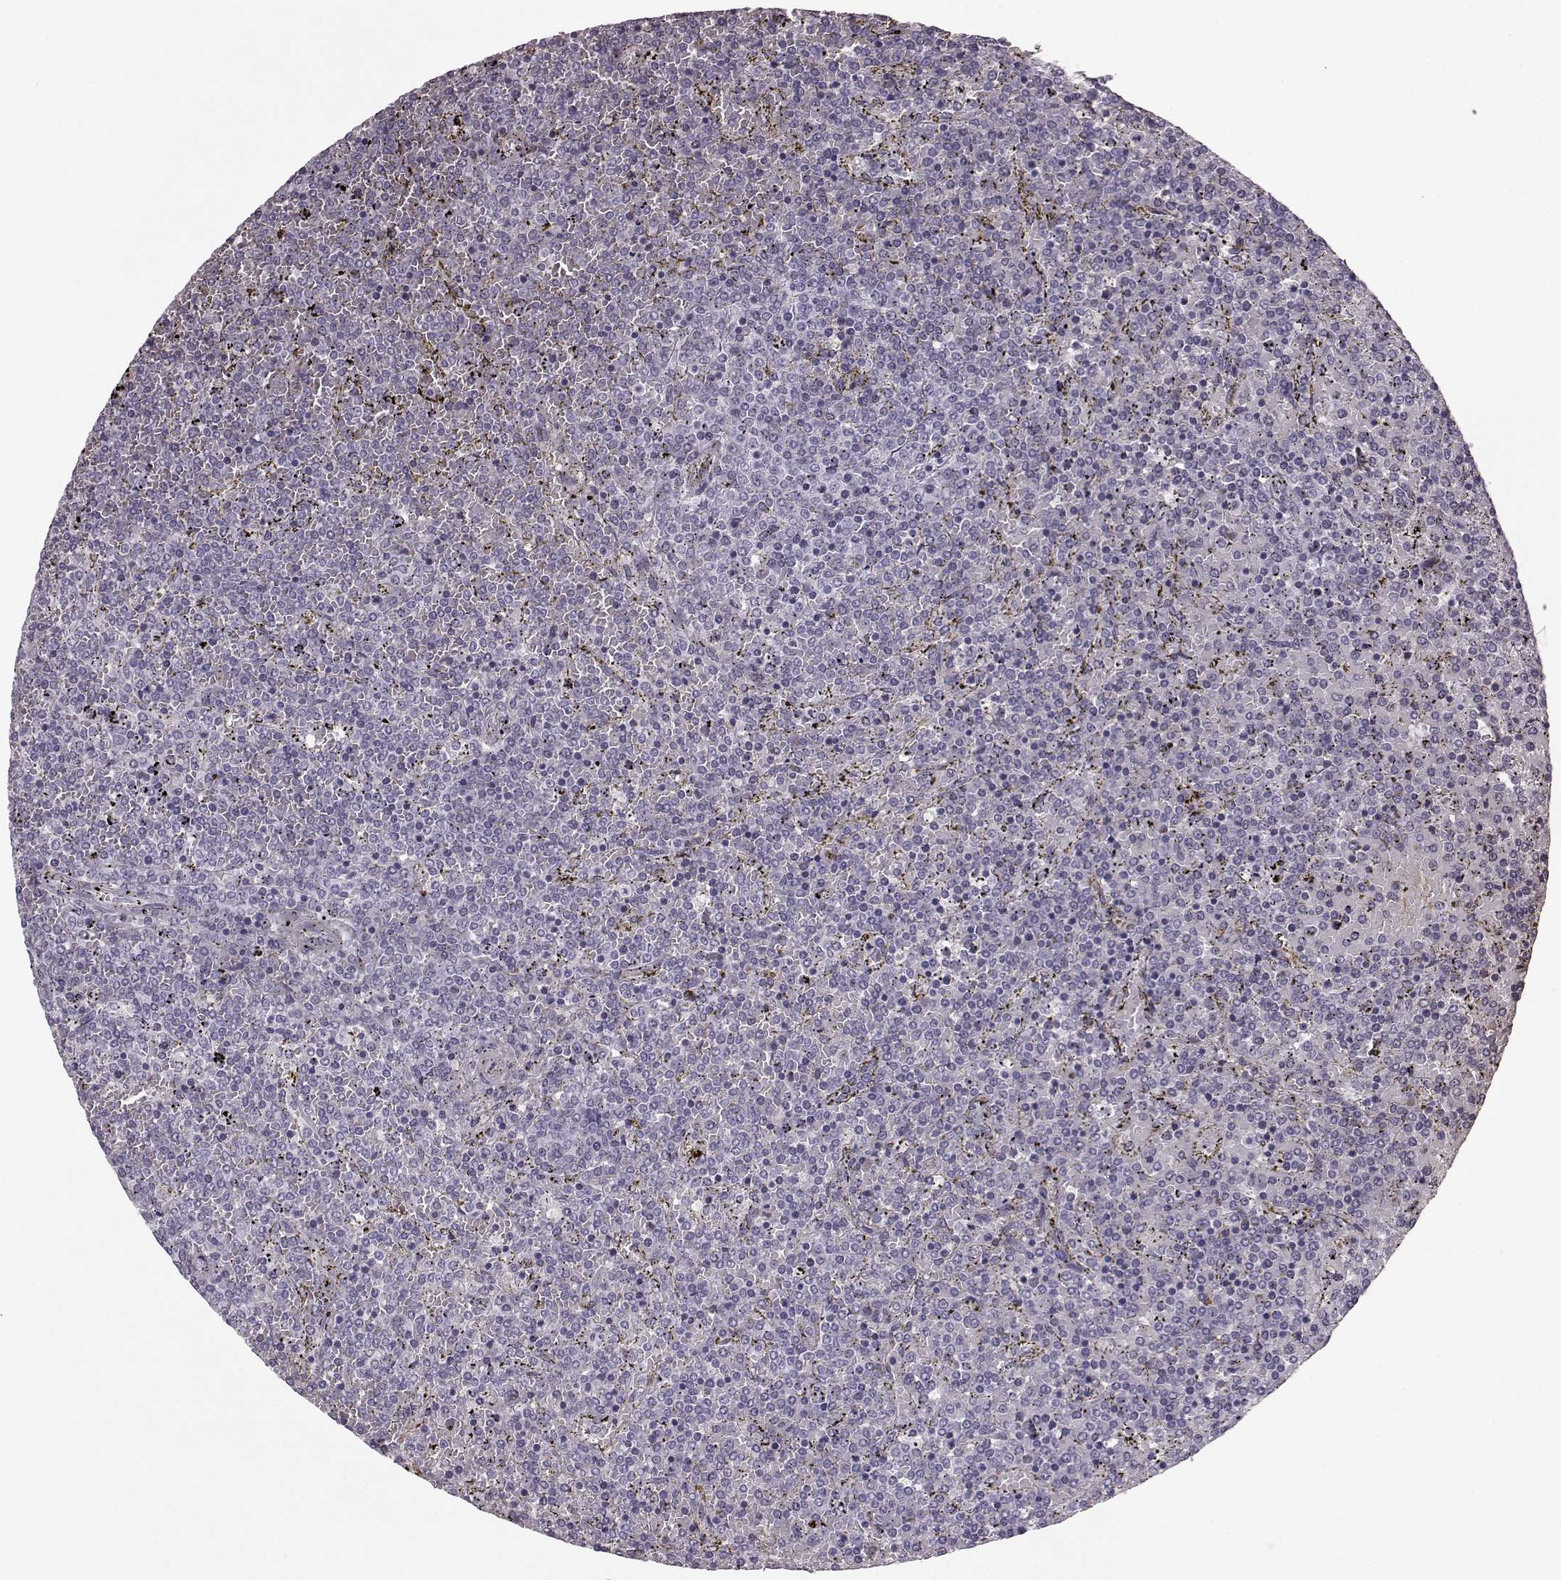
{"staining": {"intensity": "negative", "quantity": "none", "location": "none"}, "tissue": "lymphoma", "cell_type": "Tumor cells", "image_type": "cancer", "snomed": [{"axis": "morphology", "description": "Malignant lymphoma, non-Hodgkin's type, Low grade"}, {"axis": "topography", "description": "Spleen"}], "caption": "There is no significant expression in tumor cells of malignant lymphoma, non-Hodgkin's type (low-grade). The staining is performed using DAB brown chromogen with nuclei counter-stained in using hematoxylin.", "gene": "JSRP1", "patient": {"sex": "female", "age": 77}}